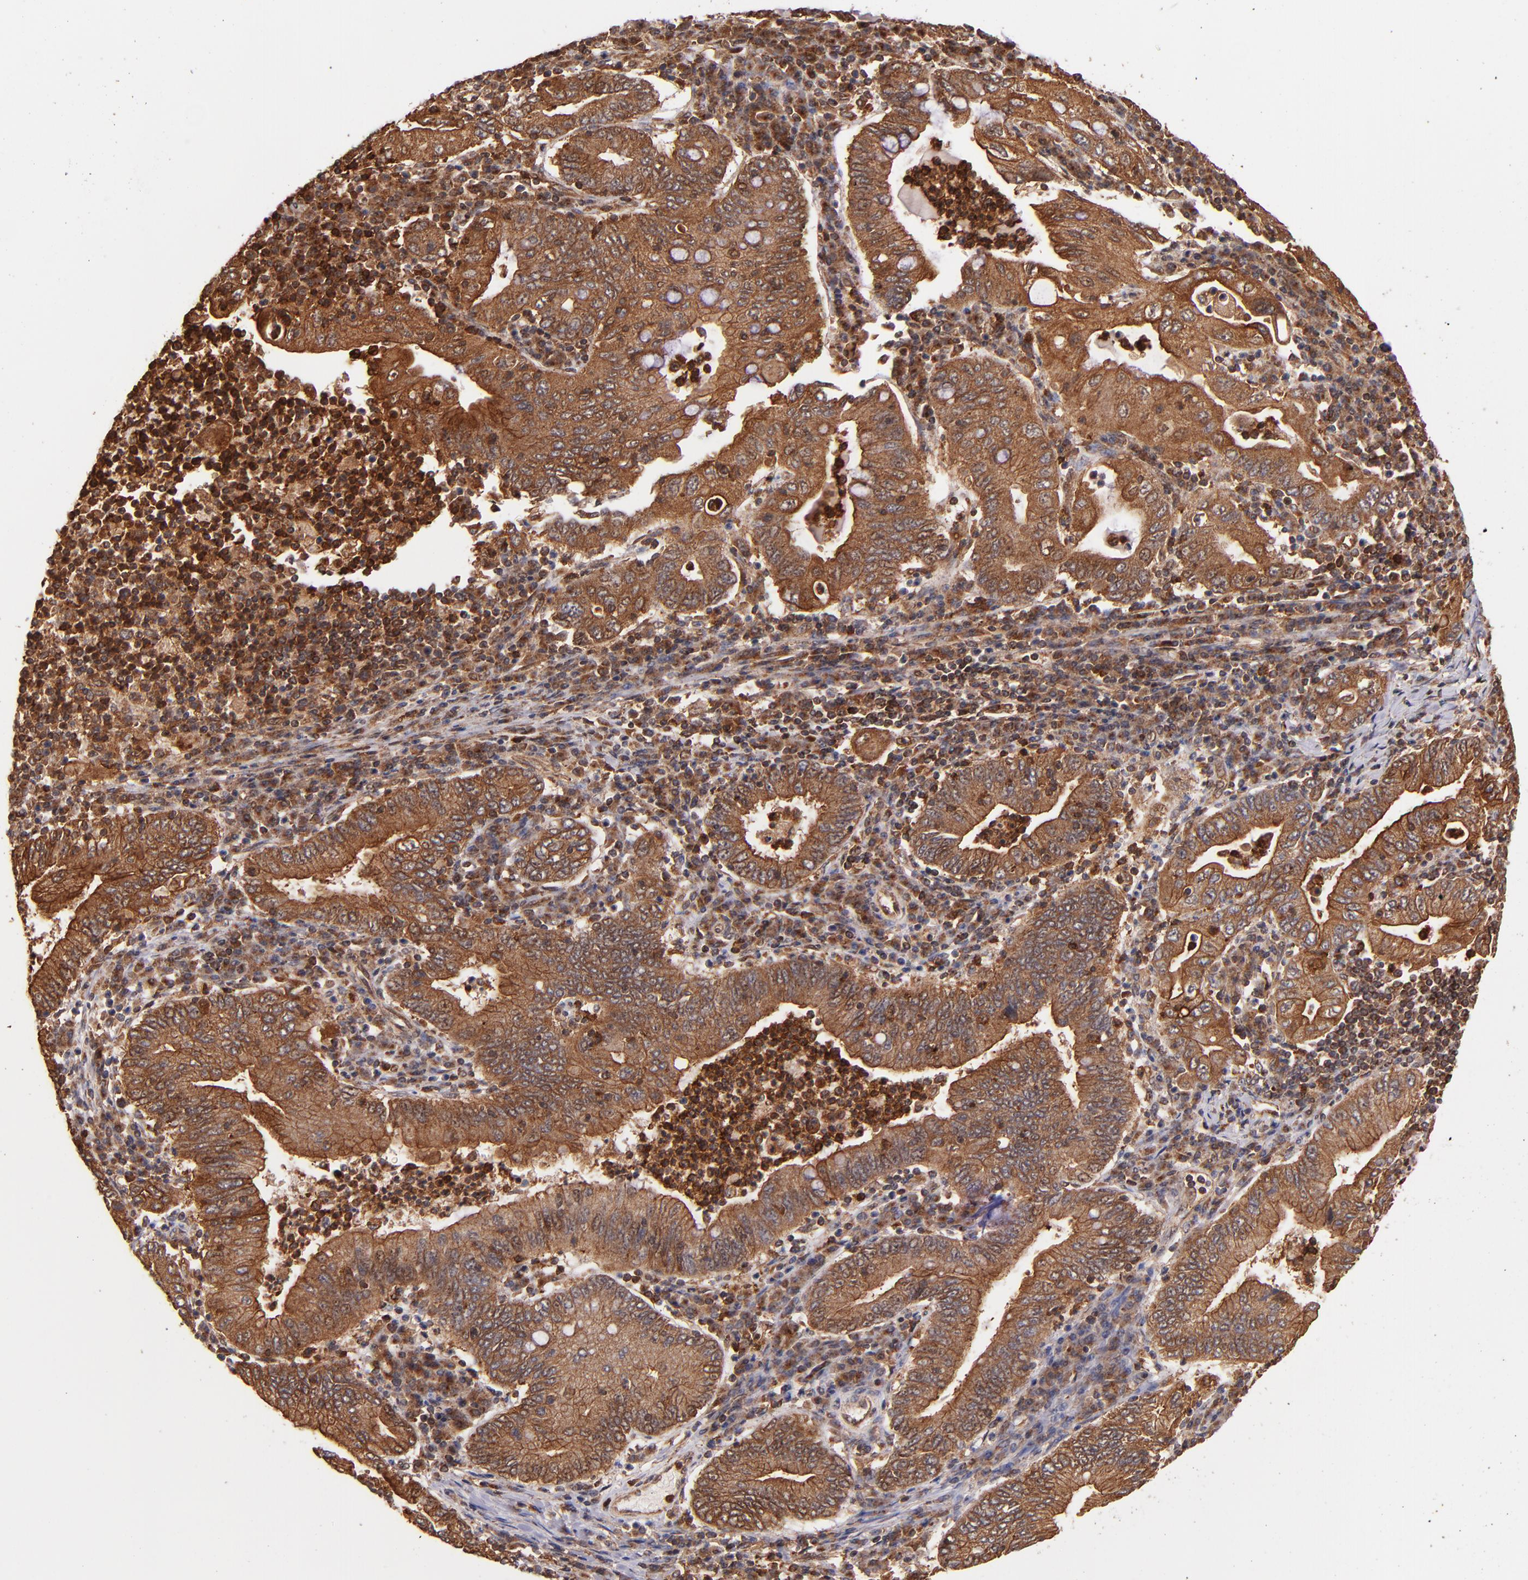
{"staining": {"intensity": "strong", "quantity": ">75%", "location": "cytoplasmic/membranous"}, "tissue": "stomach cancer", "cell_type": "Tumor cells", "image_type": "cancer", "snomed": [{"axis": "morphology", "description": "Normal tissue, NOS"}, {"axis": "morphology", "description": "Adenocarcinoma, NOS"}, {"axis": "topography", "description": "Esophagus"}, {"axis": "topography", "description": "Stomach, upper"}, {"axis": "topography", "description": "Peripheral nerve tissue"}], "caption": "Adenocarcinoma (stomach) tissue displays strong cytoplasmic/membranous expression in approximately >75% of tumor cells, visualized by immunohistochemistry.", "gene": "STX8", "patient": {"sex": "male", "age": 62}}